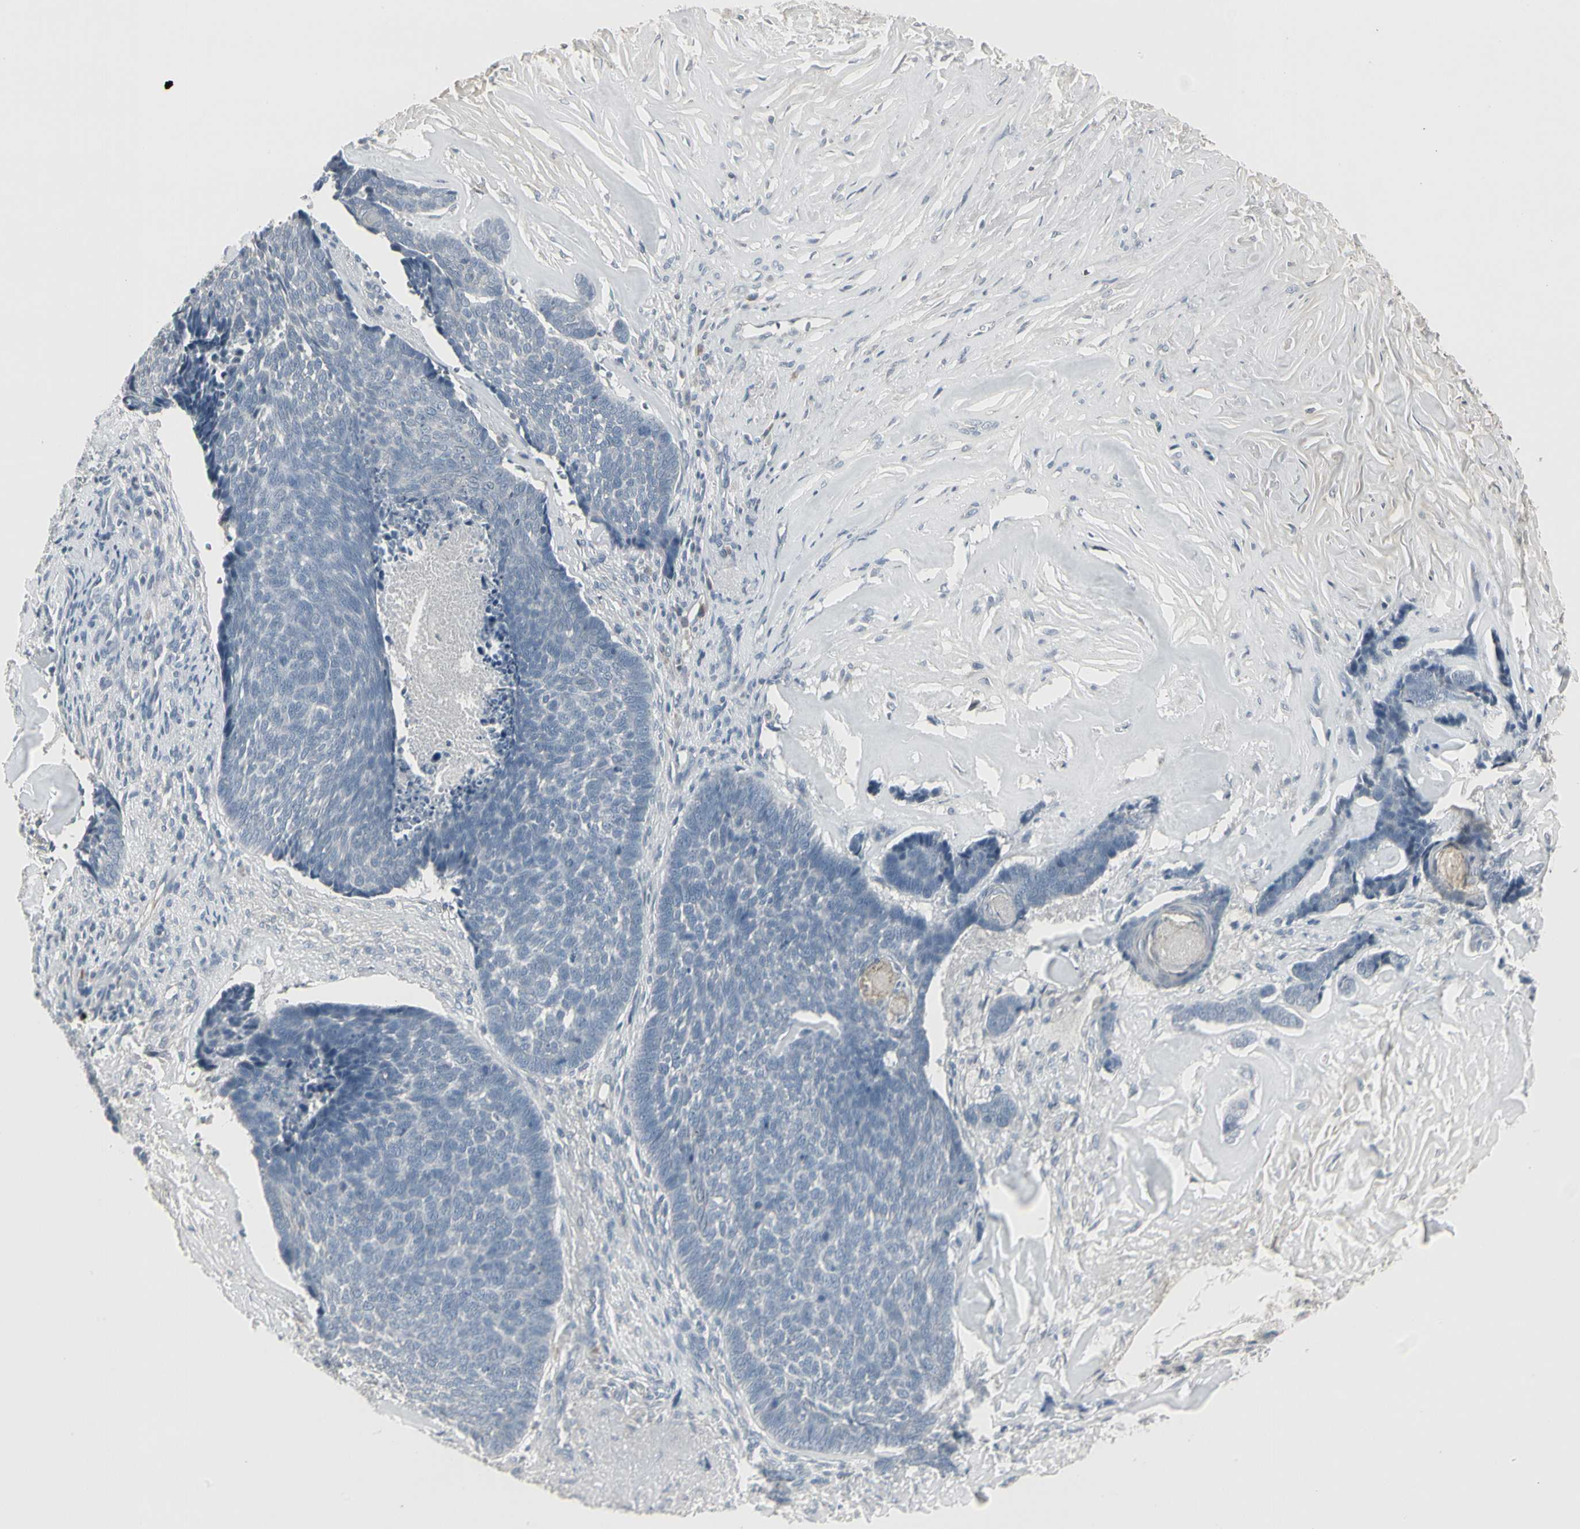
{"staining": {"intensity": "negative", "quantity": "none", "location": "none"}, "tissue": "skin cancer", "cell_type": "Tumor cells", "image_type": "cancer", "snomed": [{"axis": "morphology", "description": "Basal cell carcinoma"}, {"axis": "topography", "description": "Skin"}], "caption": "Immunohistochemistry (IHC) photomicrograph of neoplastic tissue: basal cell carcinoma (skin) stained with DAB (3,3'-diaminobenzidine) exhibits no significant protein positivity in tumor cells.", "gene": "DMPK", "patient": {"sex": "male", "age": 84}}